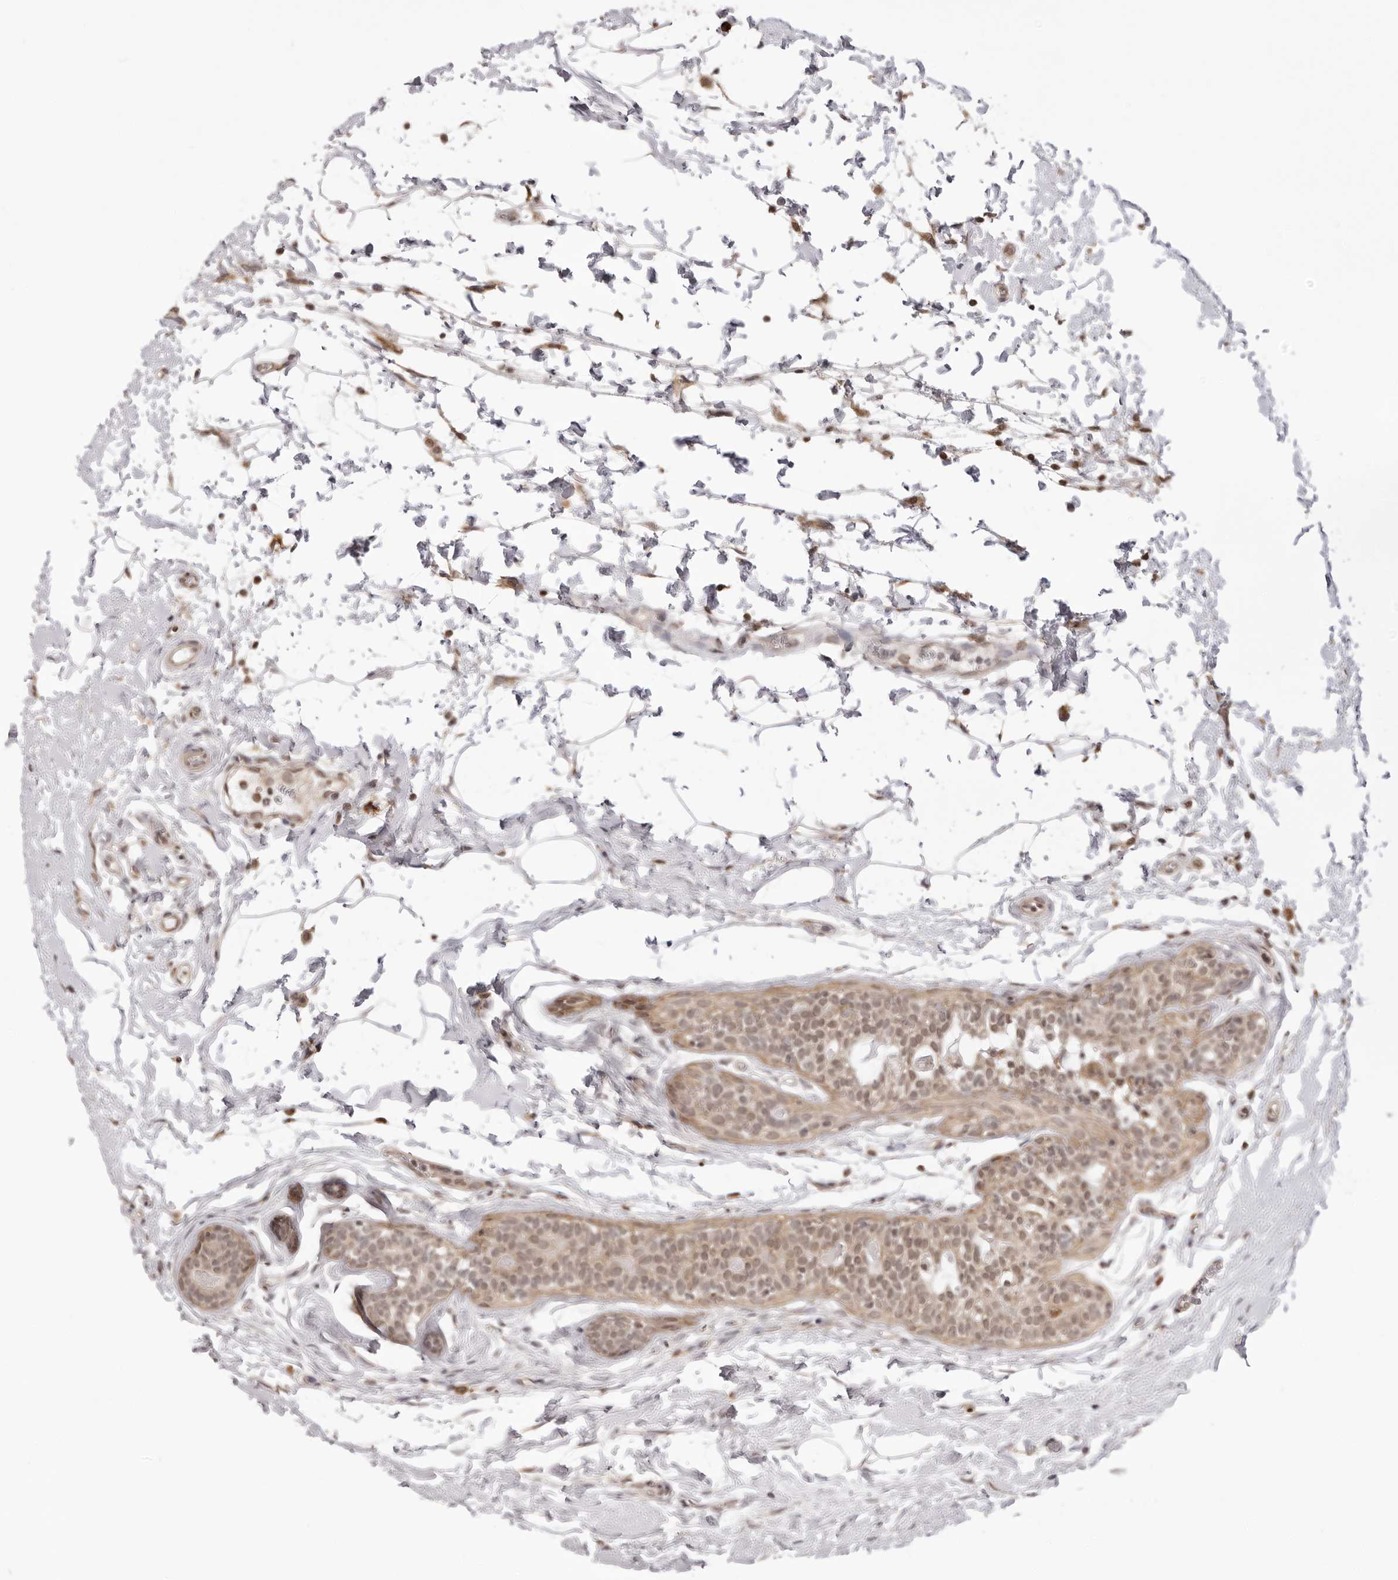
{"staining": {"intensity": "weak", "quantity": ">75%", "location": "cytoplasmic/membranous,nuclear"}, "tissue": "breast cancer", "cell_type": "Tumor cells", "image_type": "cancer", "snomed": [{"axis": "morphology", "description": "Lobular carcinoma"}, {"axis": "topography", "description": "Breast"}], "caption": "There is low levels of weak cytoplasmic/membranous and nuclear staining in tumor cells of breast cancer, as demonstrated by immunohistochemical staining (brown color).", "gene": "ZC3H11A", "patient": {"sex": "female", "age": 50}}